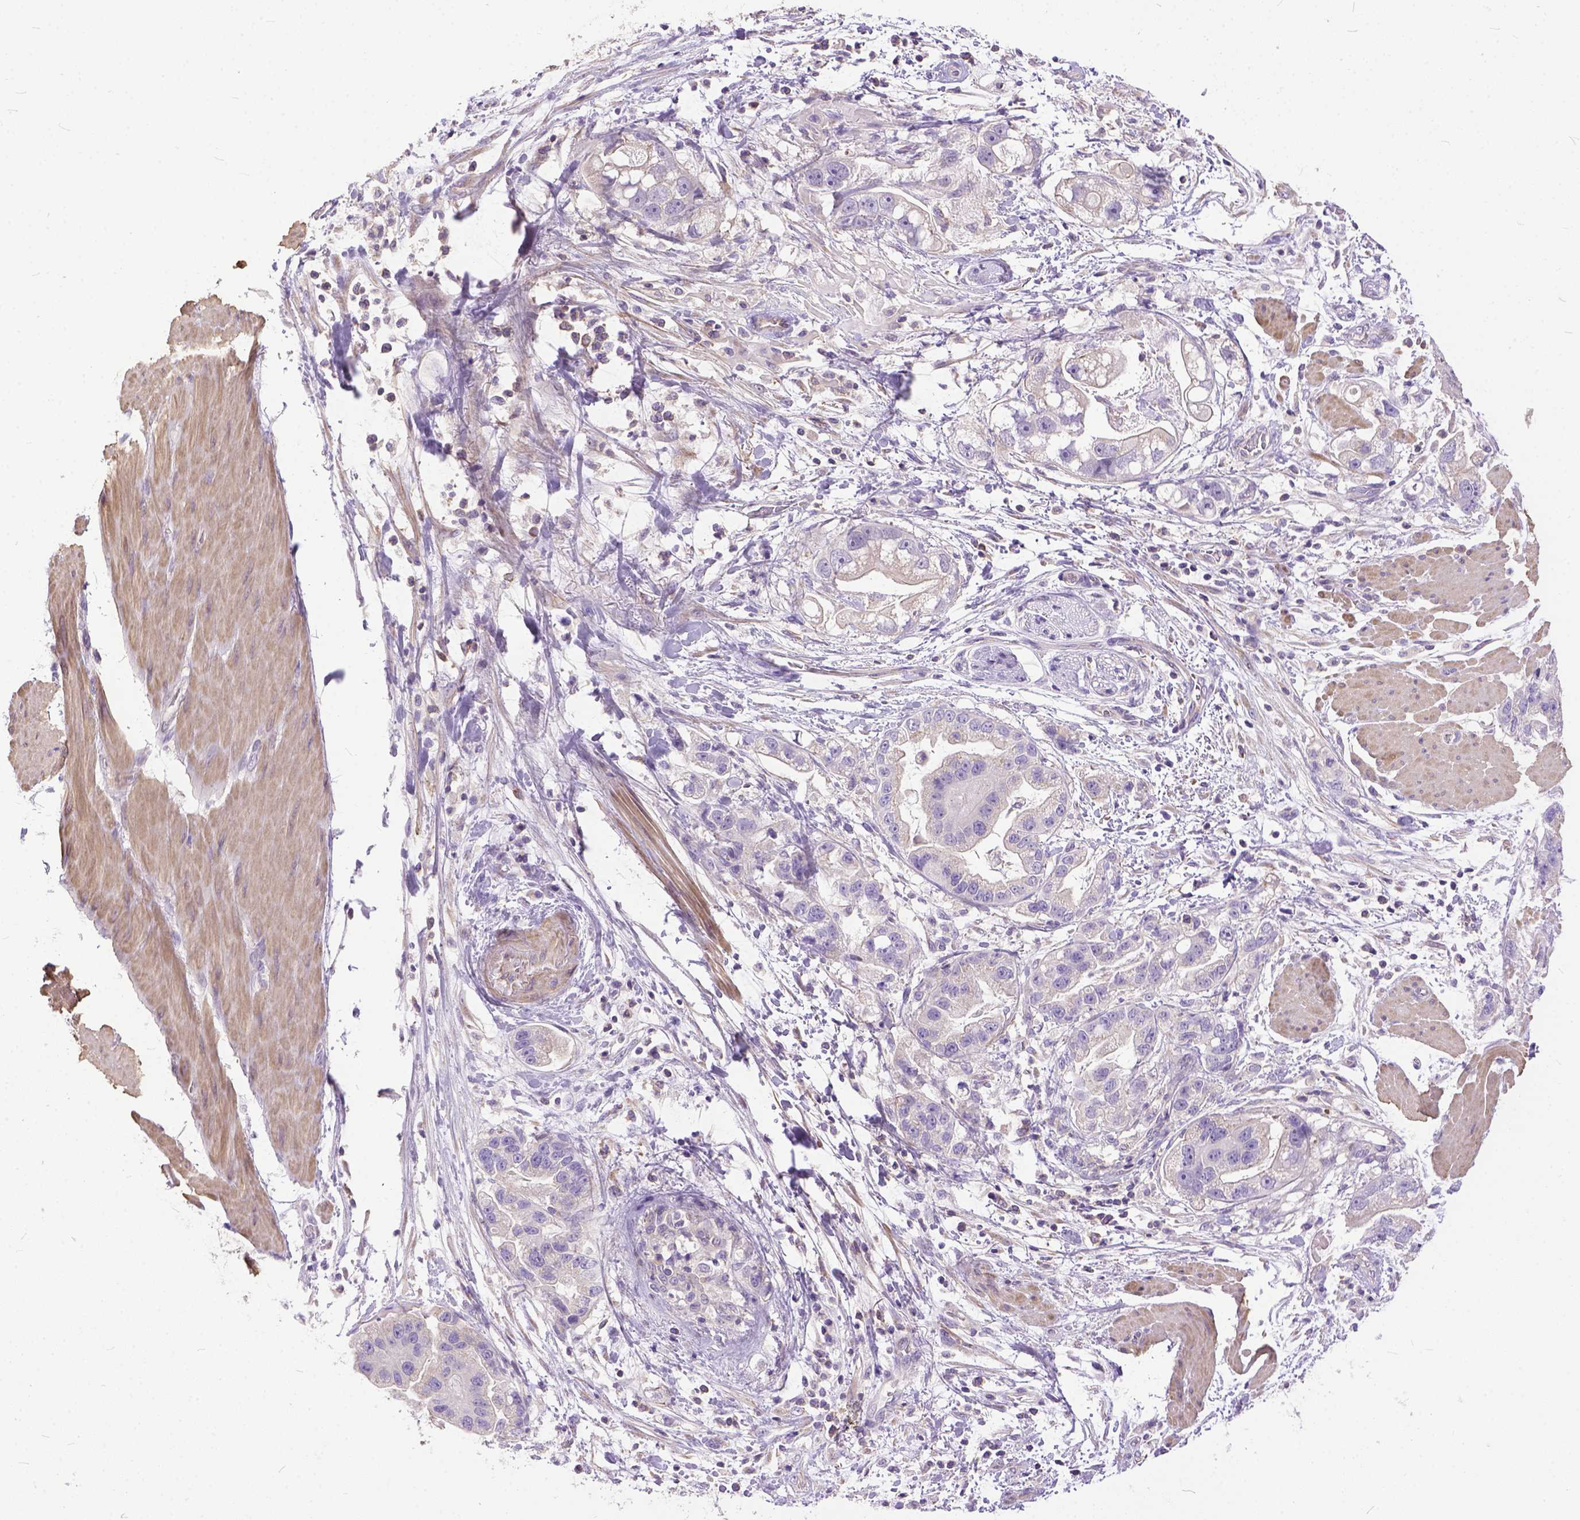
{"staining": {"intensity": "negative", "quantity": "none", "location": "none"}, "tissue": "stomach cancer", "cell_type": "Tumor cells", "image_type": "cancer", "snomed": [{"axis": "morphology", "description": "Adenocarcinoma, NOS"}, {"axis": "topography", "description": "Stomach"}], "caption": "The IHC photomicrograph has no significant staining in tumor cells of stomach cancer tissue.", "gene": "BANF2", "patient": {"sex": "male", "age": 59}}